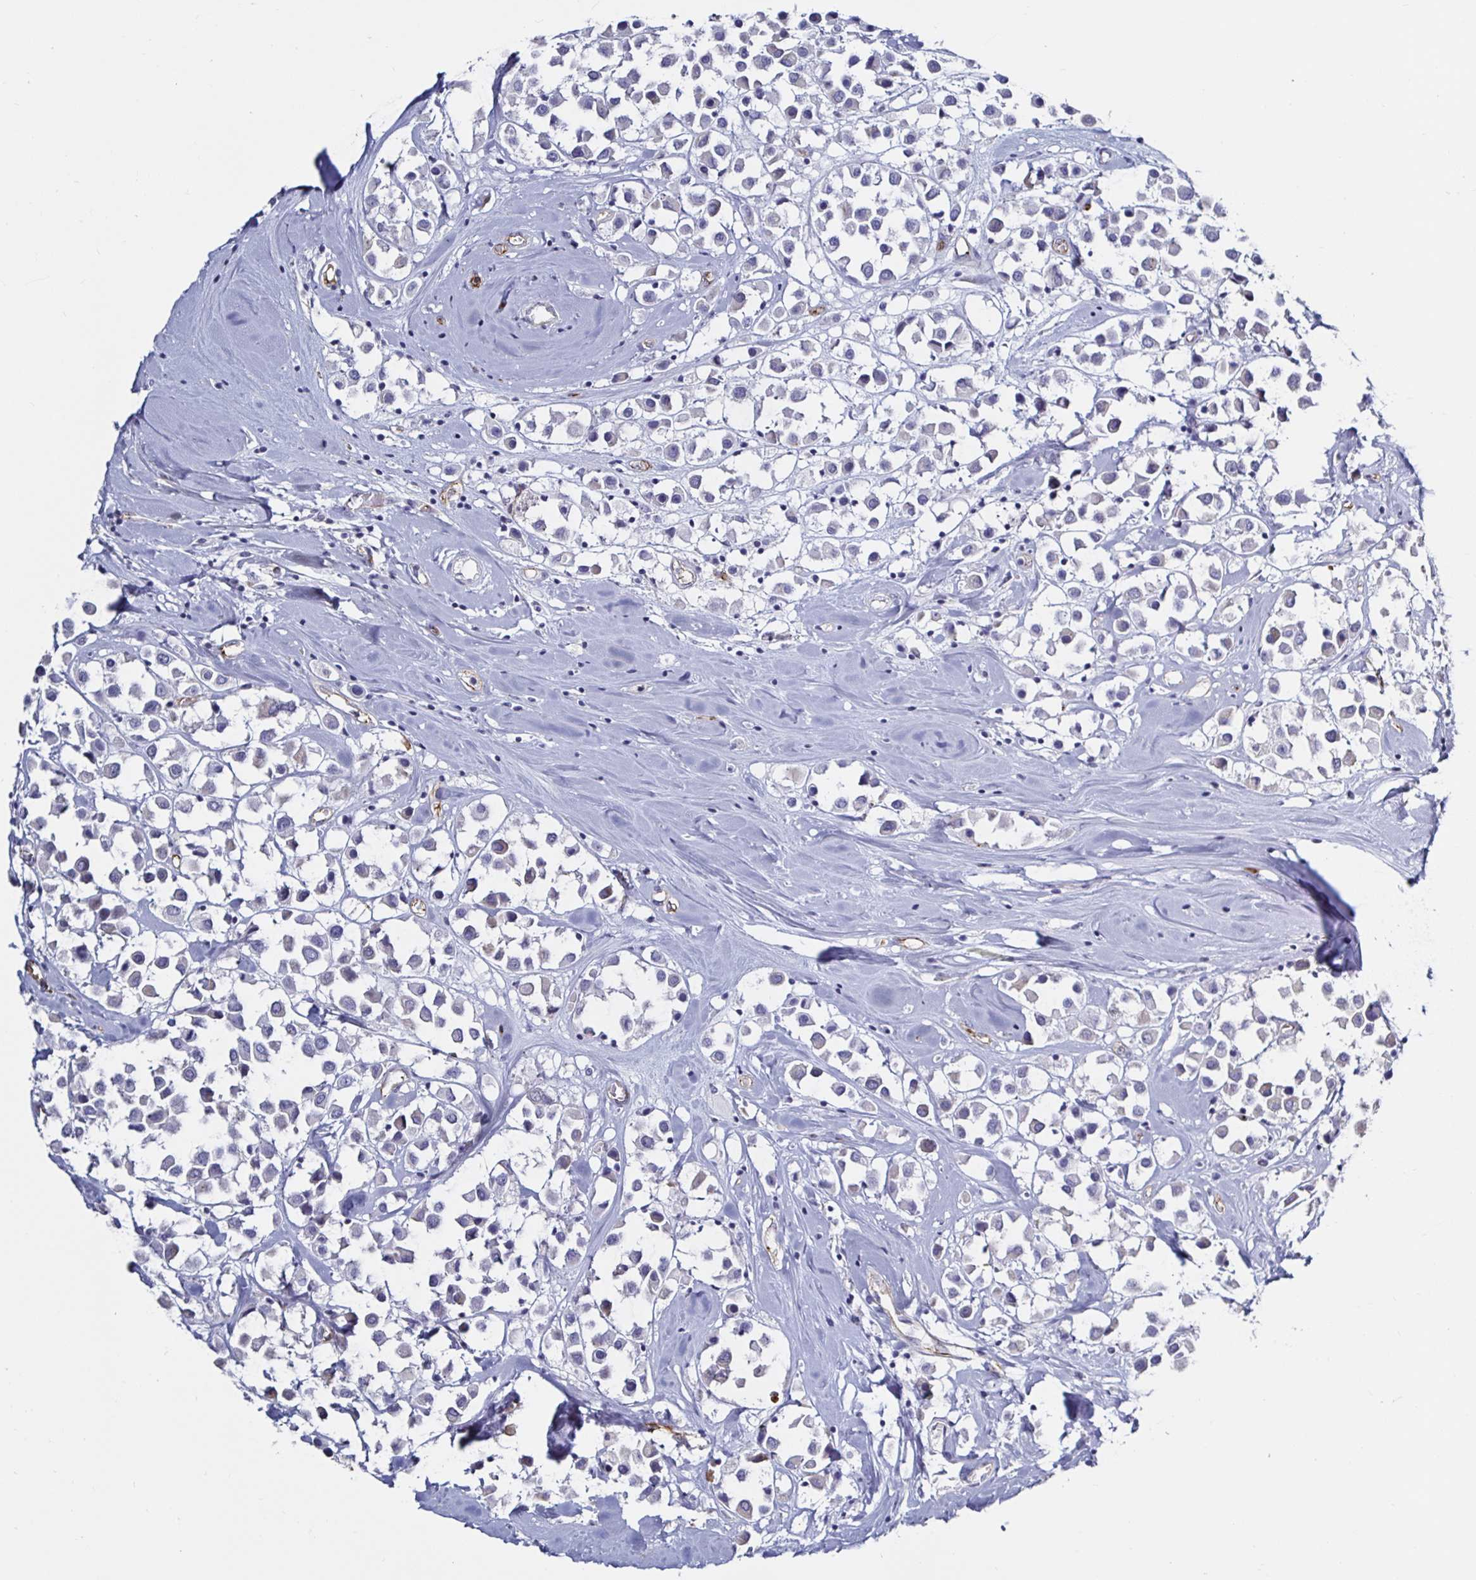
{"staining": {"intensity": "negative", "quantity": "none", "location": "none"}, "tissue": "breast cancer", "cell_type": "Tumor cells", "image_type": "cancer", "snomed": [{"axis": "morphology", "description": "Duct carcinoma"}, {"axis": "topography", "description": "Breast"}], "caption": "The micrograph shows no staining of tumor cells in breast infiltrating ductal carcinoma.", "gene": "ACSBG2", "patient": {"sex": "female", "age": 61}}